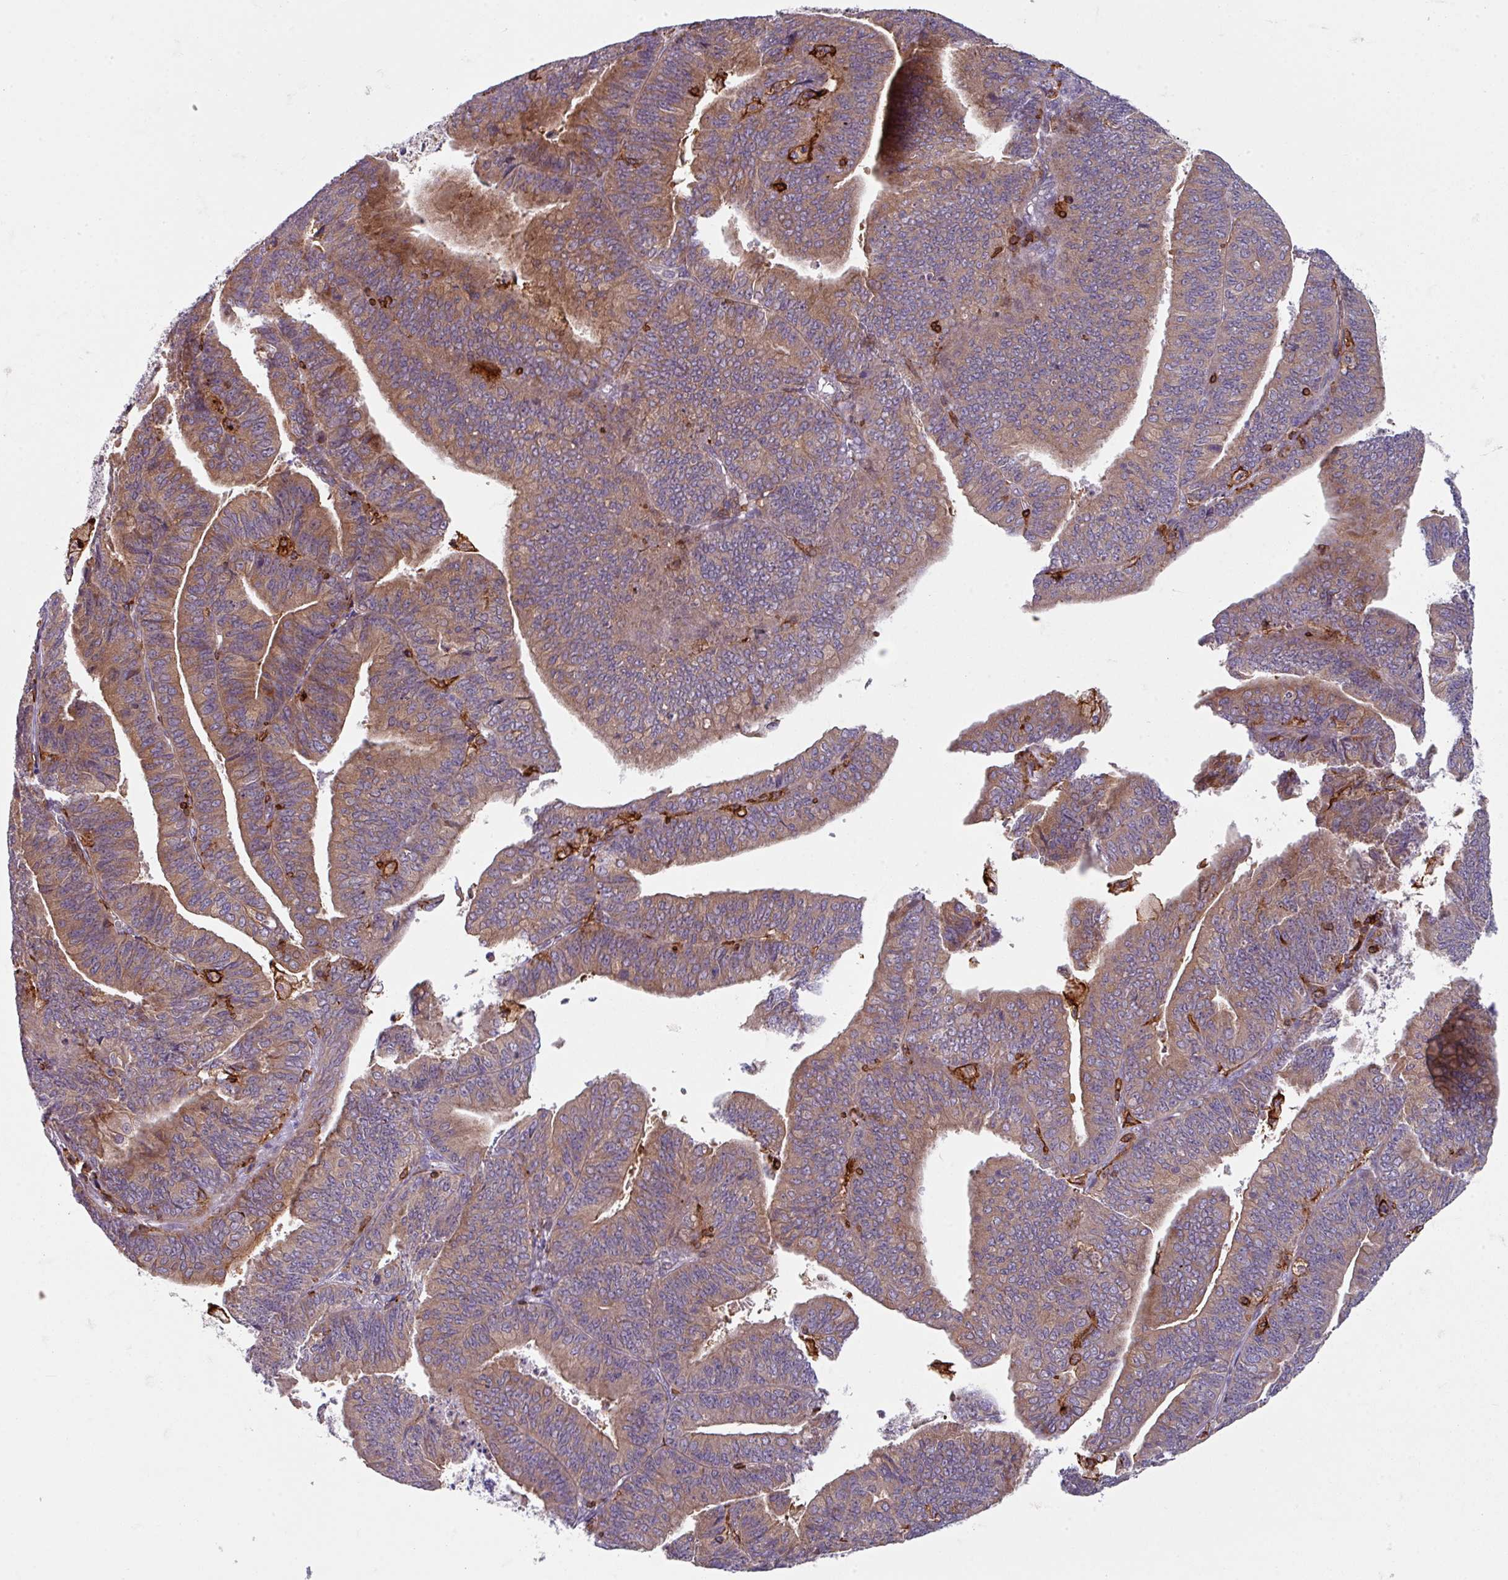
{"staining": {"intensity": "moderate", "quantity": "25%-75%", "location": "cytoplasmic/membranous"}, "tissue": "endometrial cancer", "cell_type": "Tumor cells", "image_type": "cancer", "snomed": [{"axis": "morphology", "description": "Adenocarcinoma, NOS"}, {"axis": "topography", "description": "Endometrium"}], "caption": "A histopathology image of human endometrial adenocarcinoma stained for a protein displays moderate cytoplasmic/membranous brown staining in tumor cells. The staining is performed using DAB (3,3'-diaminobenzidine) brown chromogen to label protein expression. The nuclei are counter-stained blue using hematoxylin.", "gene": "NEDD9", "patient": {"sex": "female", "age": 73}}